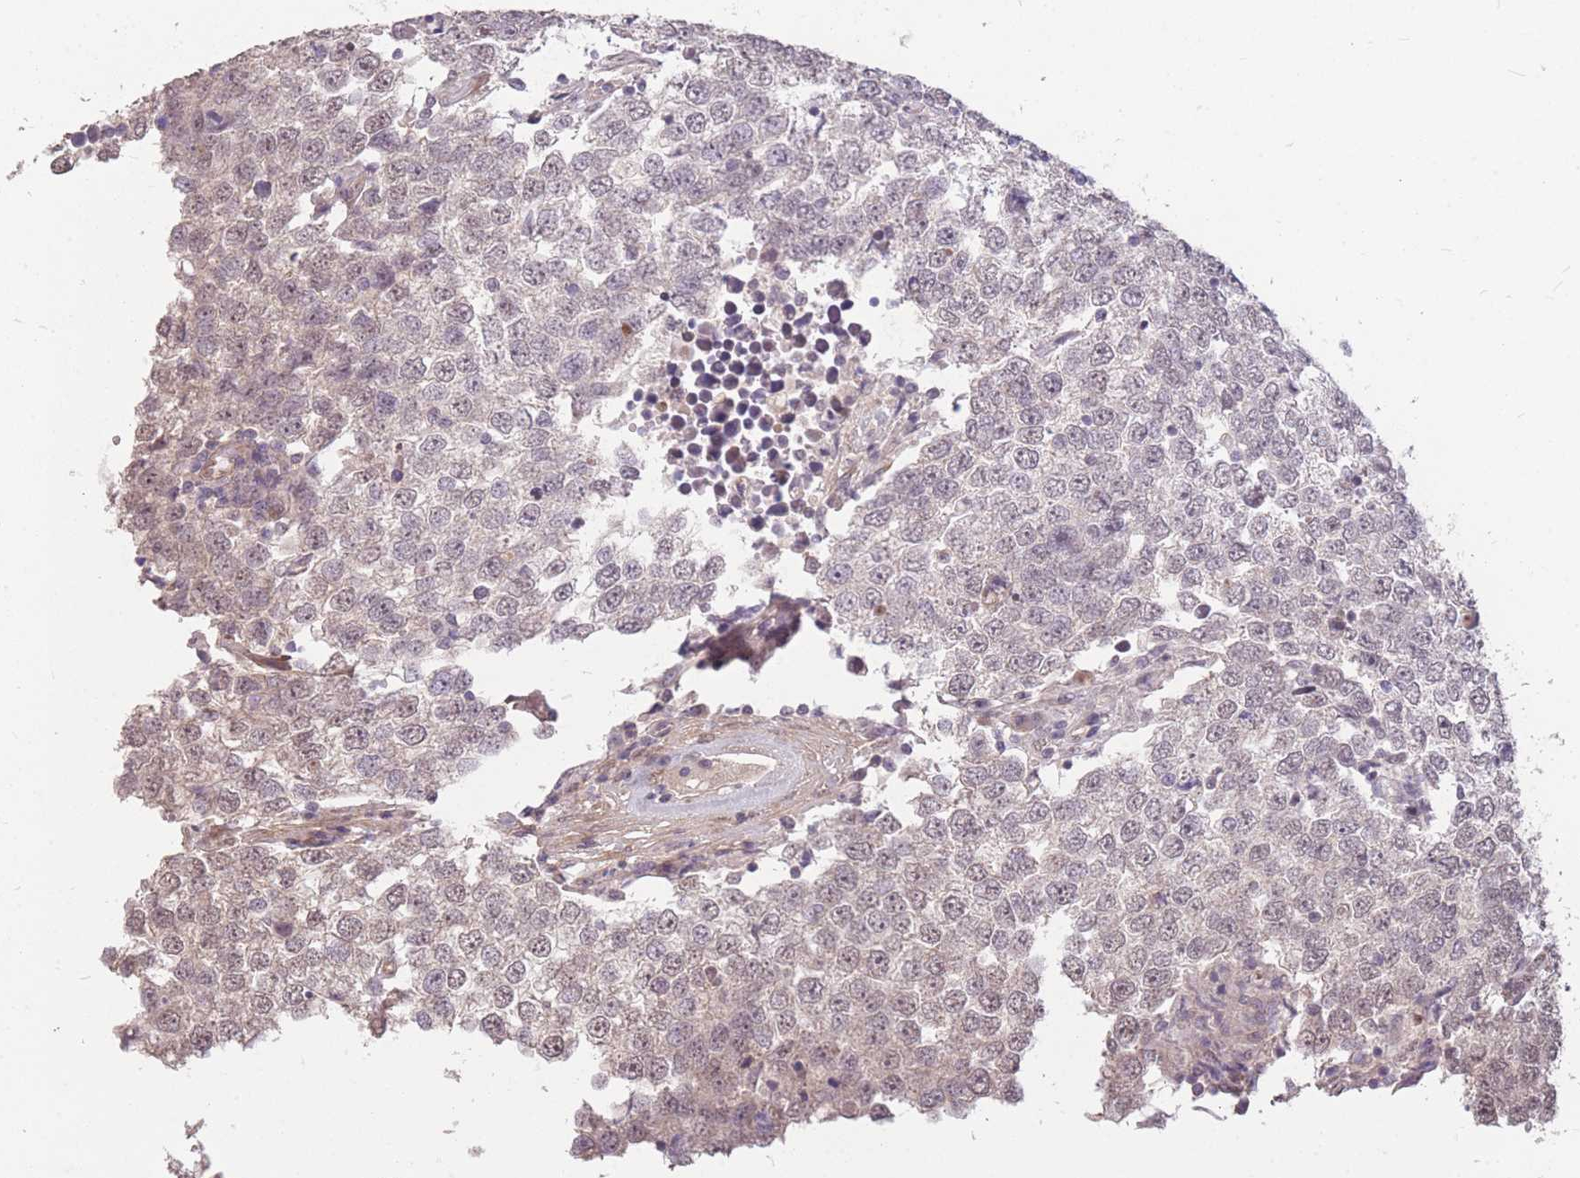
{"staining": {"intensity": "weak", "quantity": "<25%", "location": "nuclear"}, "tissue": "testis cancer", "cell_type": "Tumor cells", "image_type": "cancer", "snomed": [{"axis": "morphology", "description": "Seminoma, NOS"}, {"axis": "morphology", "description": "Carcinoma, Embryonal, NOS"}, {"axis": "topography", "description": "Testis"}], "caption": "Testis embryonal carcinoma was stained to show a protein in brown. There is no significant expression in tumor cells.", "gene": "DYNC1LI2", "patient": {"sex": "male", "age": 28}}